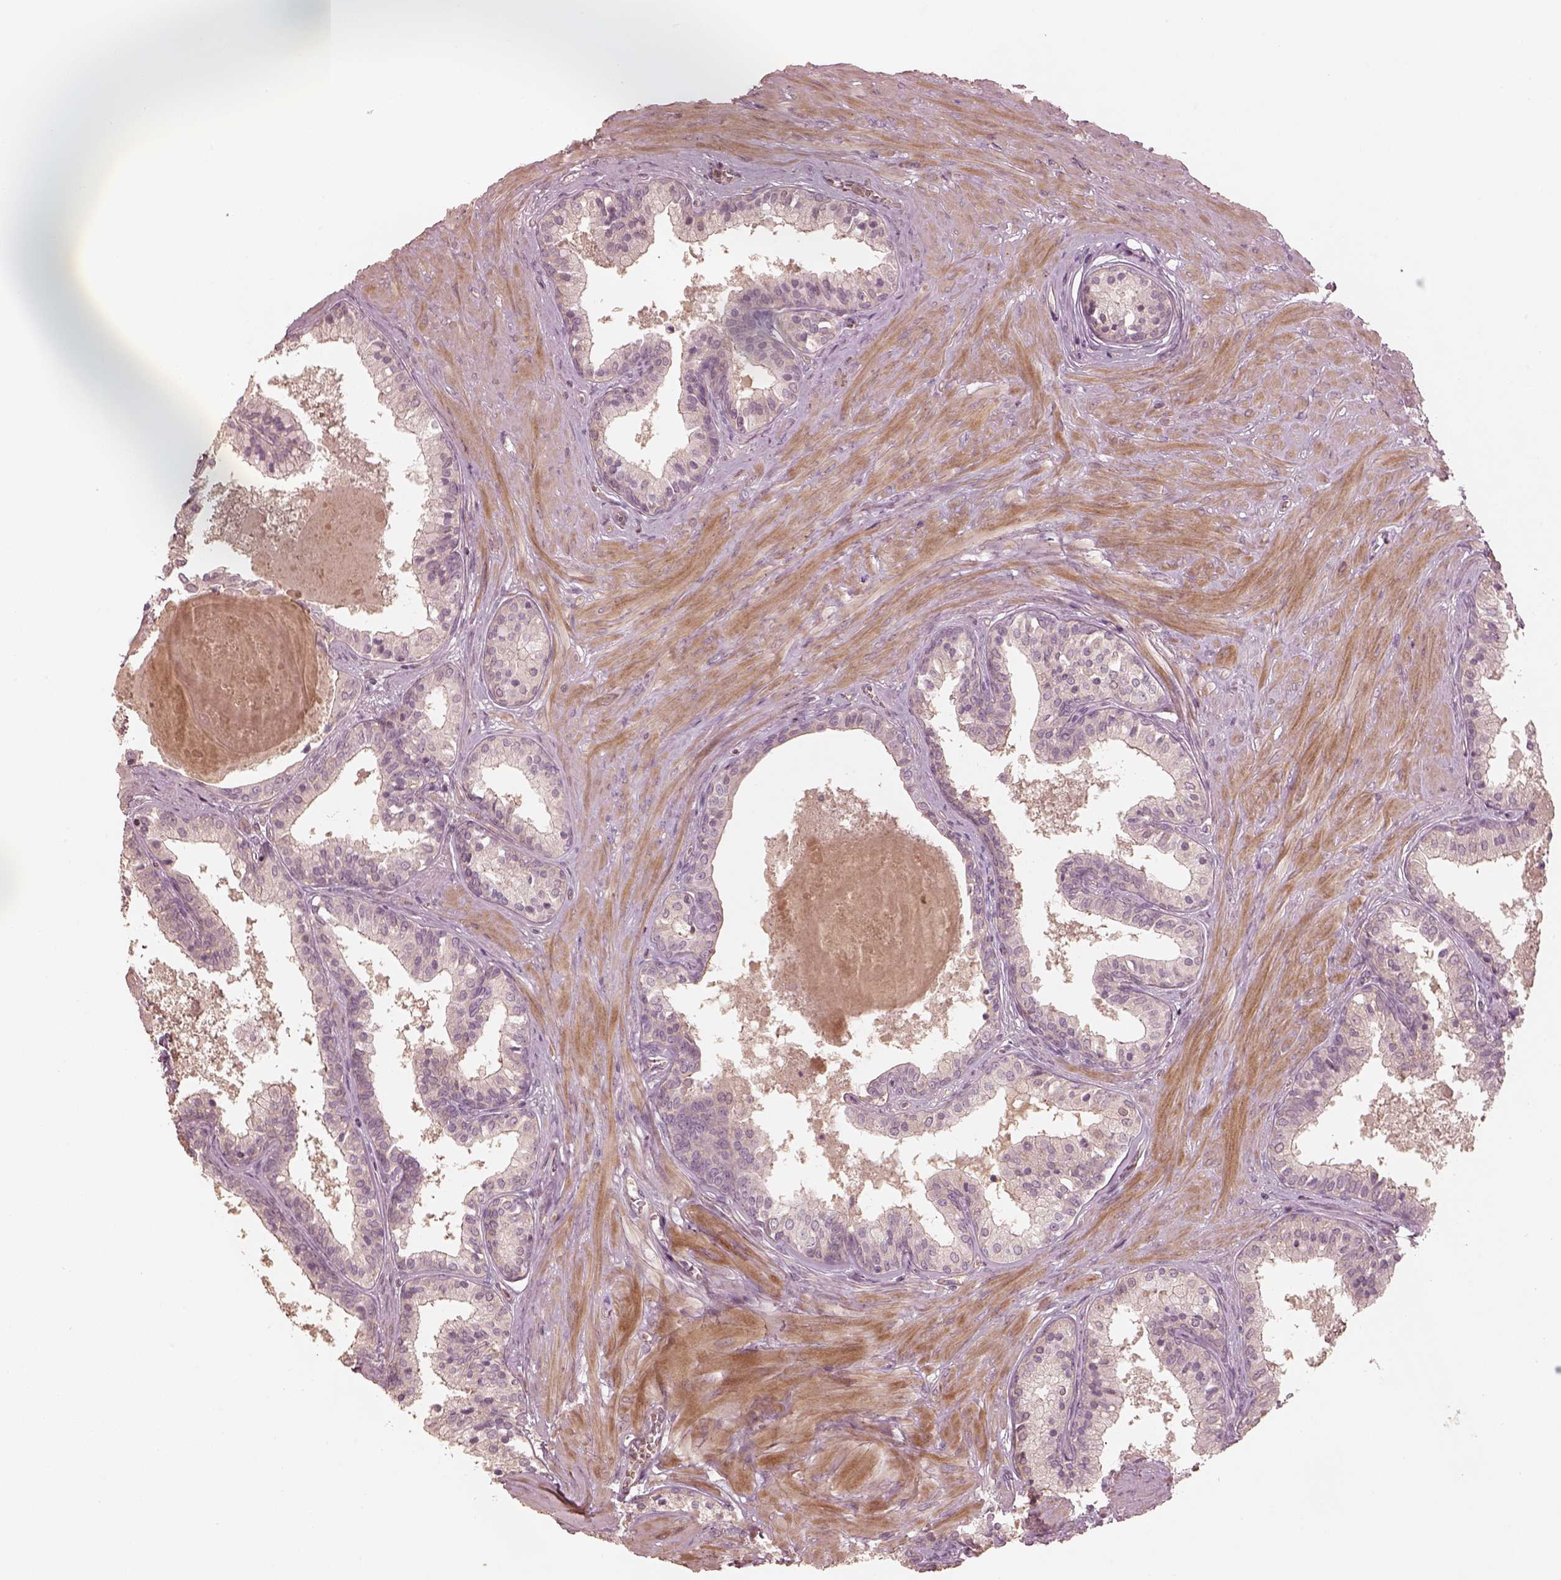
{"staining": {"intensity": "negative", "quantity": "none", "location": "none"}, "tissue": "prostate", "cell_type": "Glandular cells", "image_type": "normal", "snomed": [{"axis": "morphology", "description": "Normal tissue, NOS"}, {"axis": "topography", "description": "Prostate"}], "caption": "Micrograph shows no protein staining in glandular cells of benign prostate.", "gene": "OTOGL", "patient": {"sex": "male", "age": 61}}